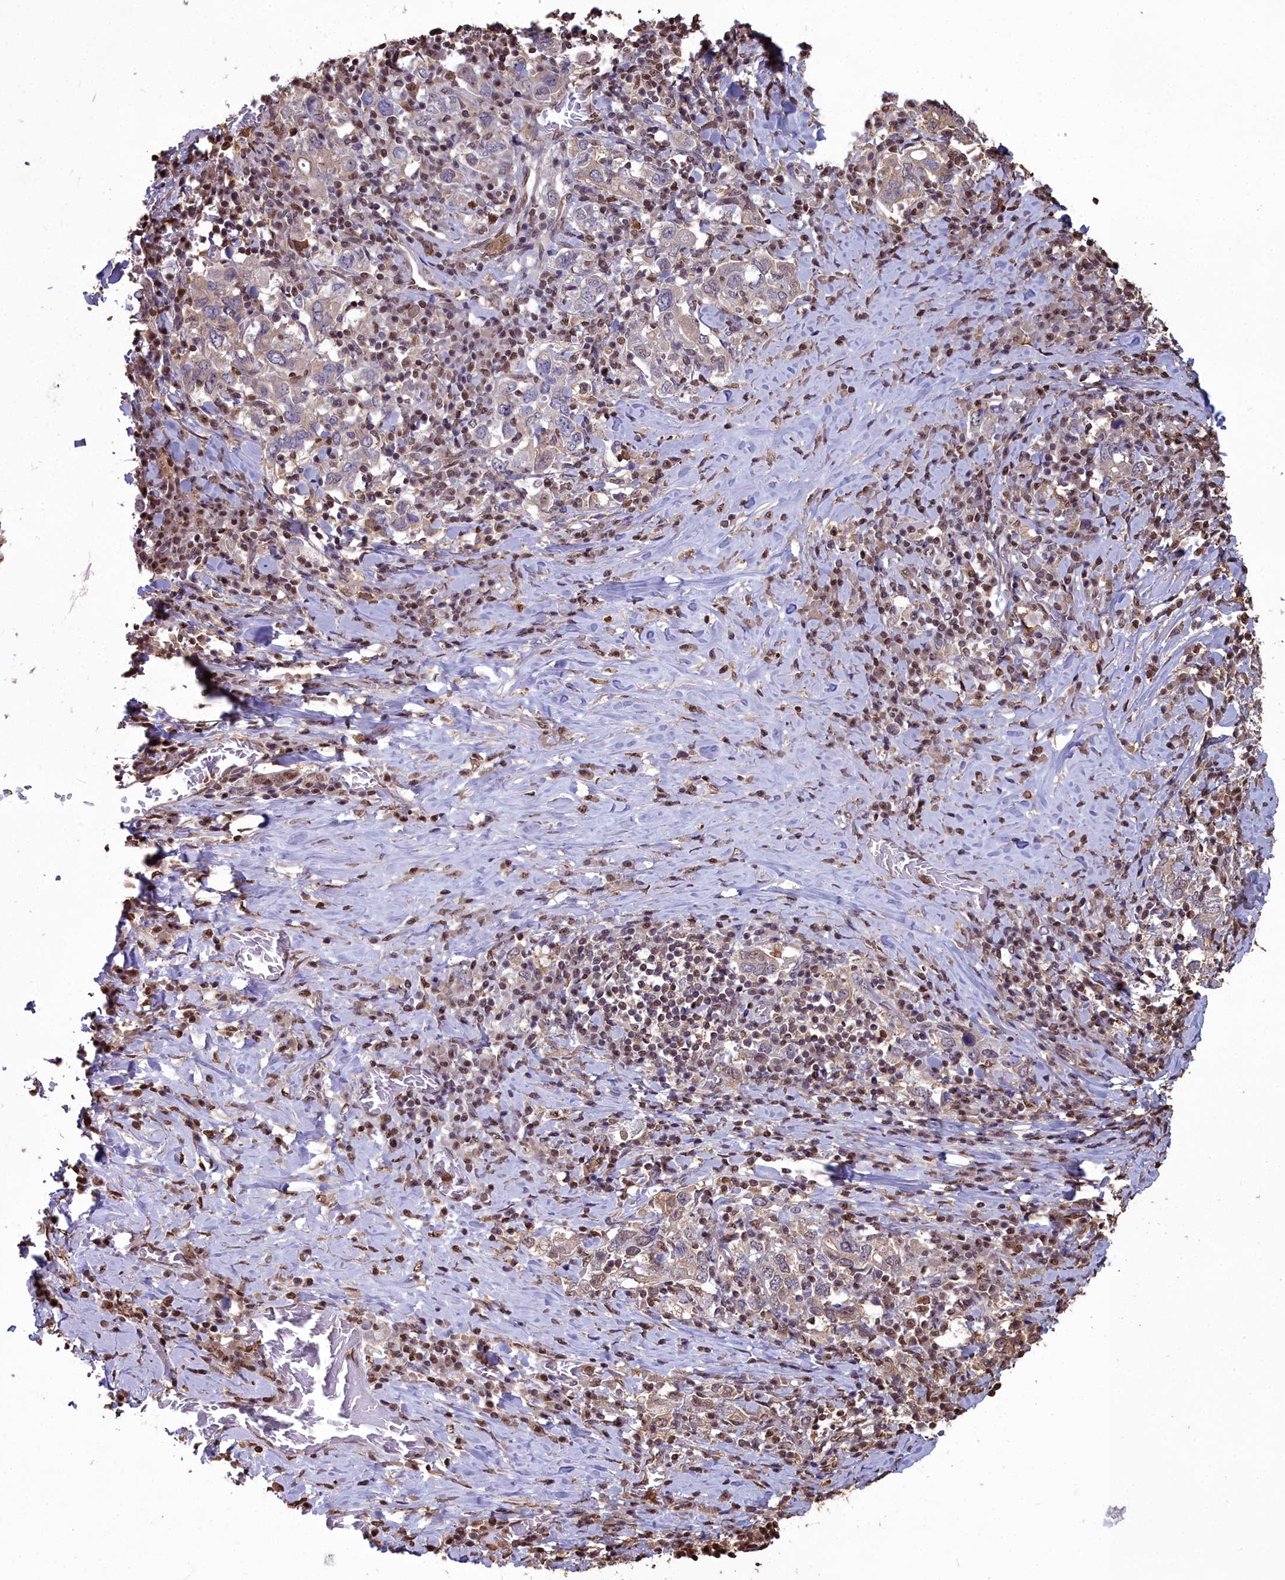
{"staining": {"intensity": "weak", "quantity": "25%-75%", "location": "cytoplasmic/membranous"}, "tissue": "stomach cancer", "cell_type": "Tumor cells", "image_type": "cancer", "snomed": [{"axis": "morphology", "description": "Adenocarcinoma, NOS"}, {"axis": "topography", "description": "Stomach, upper"}, {"axis": "topography", "description": "Stomach"}], "caption": "High-power microscopy captured an immunohistochemistry (IHC) photomicrograph of adenocarcinoma (stomach), revealing weak cytoplasmic/membranous expression in approximately 25%-75% of tumor cells. (brown staining indicates protein expression, while blue staining denotes nuclei).", "gene": "GAPDH", "patient": {"sex": "male", "age": 62}}